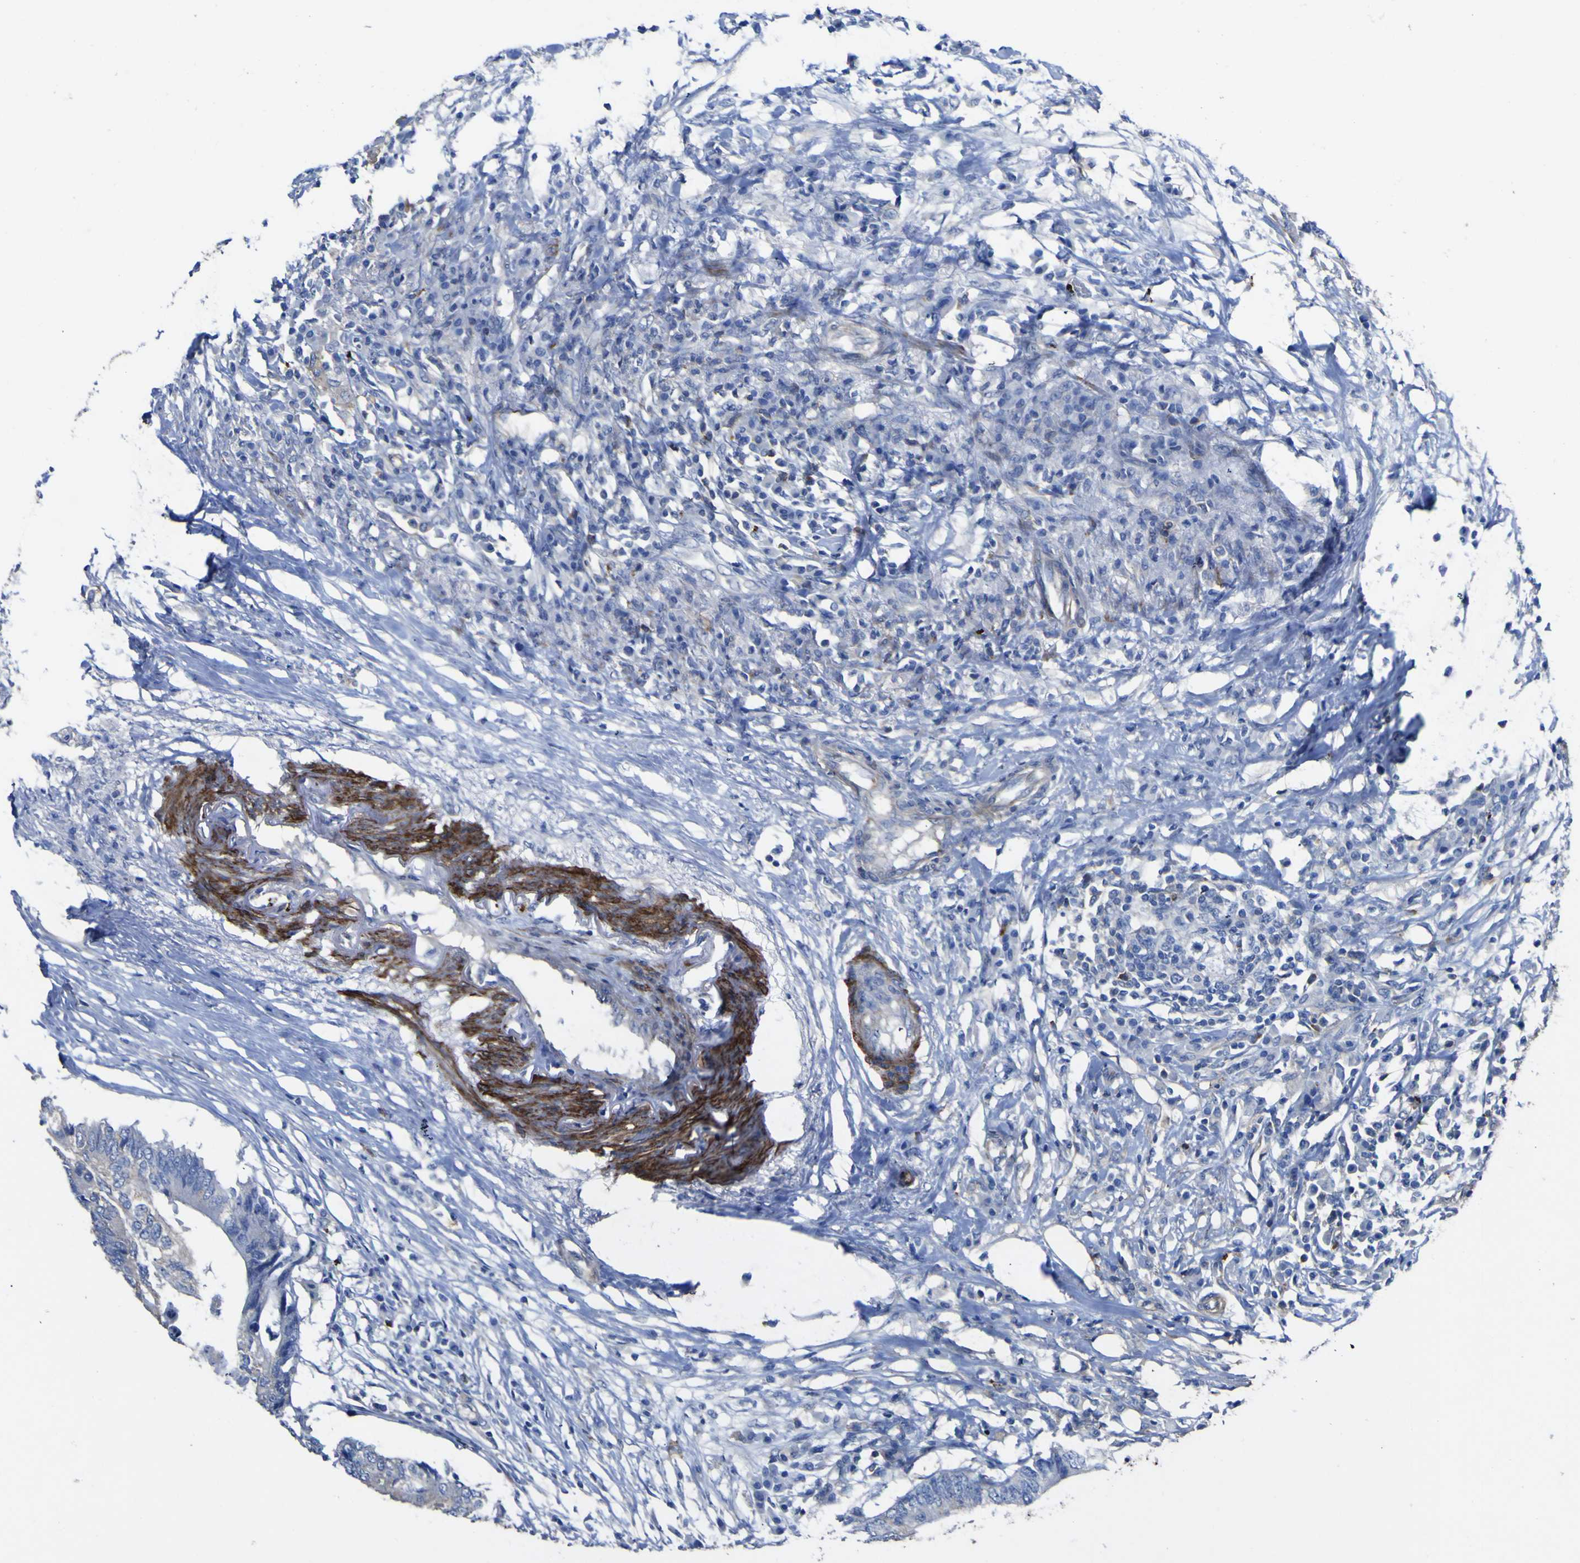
{"staining": {"intensity": "weak", "quantity": "<25%", "location": "cytoplasmic/membranous"}, "tissue": "colorectal cancer", "cell_type": "Tumor cells", "image_type": "cancer", "snomed": [{"axis": "morphology", "description": "Adenocarcinoma, NOS"}, {"axis": "topography", "description": "Colon"}], "caption": "Histopathology image shows no protein expression in tumor cells of colorectal cancer (adenocarcinoma) tissue.", "gene": "AGO4", "patient": {"sex": "male", "age": 71}}